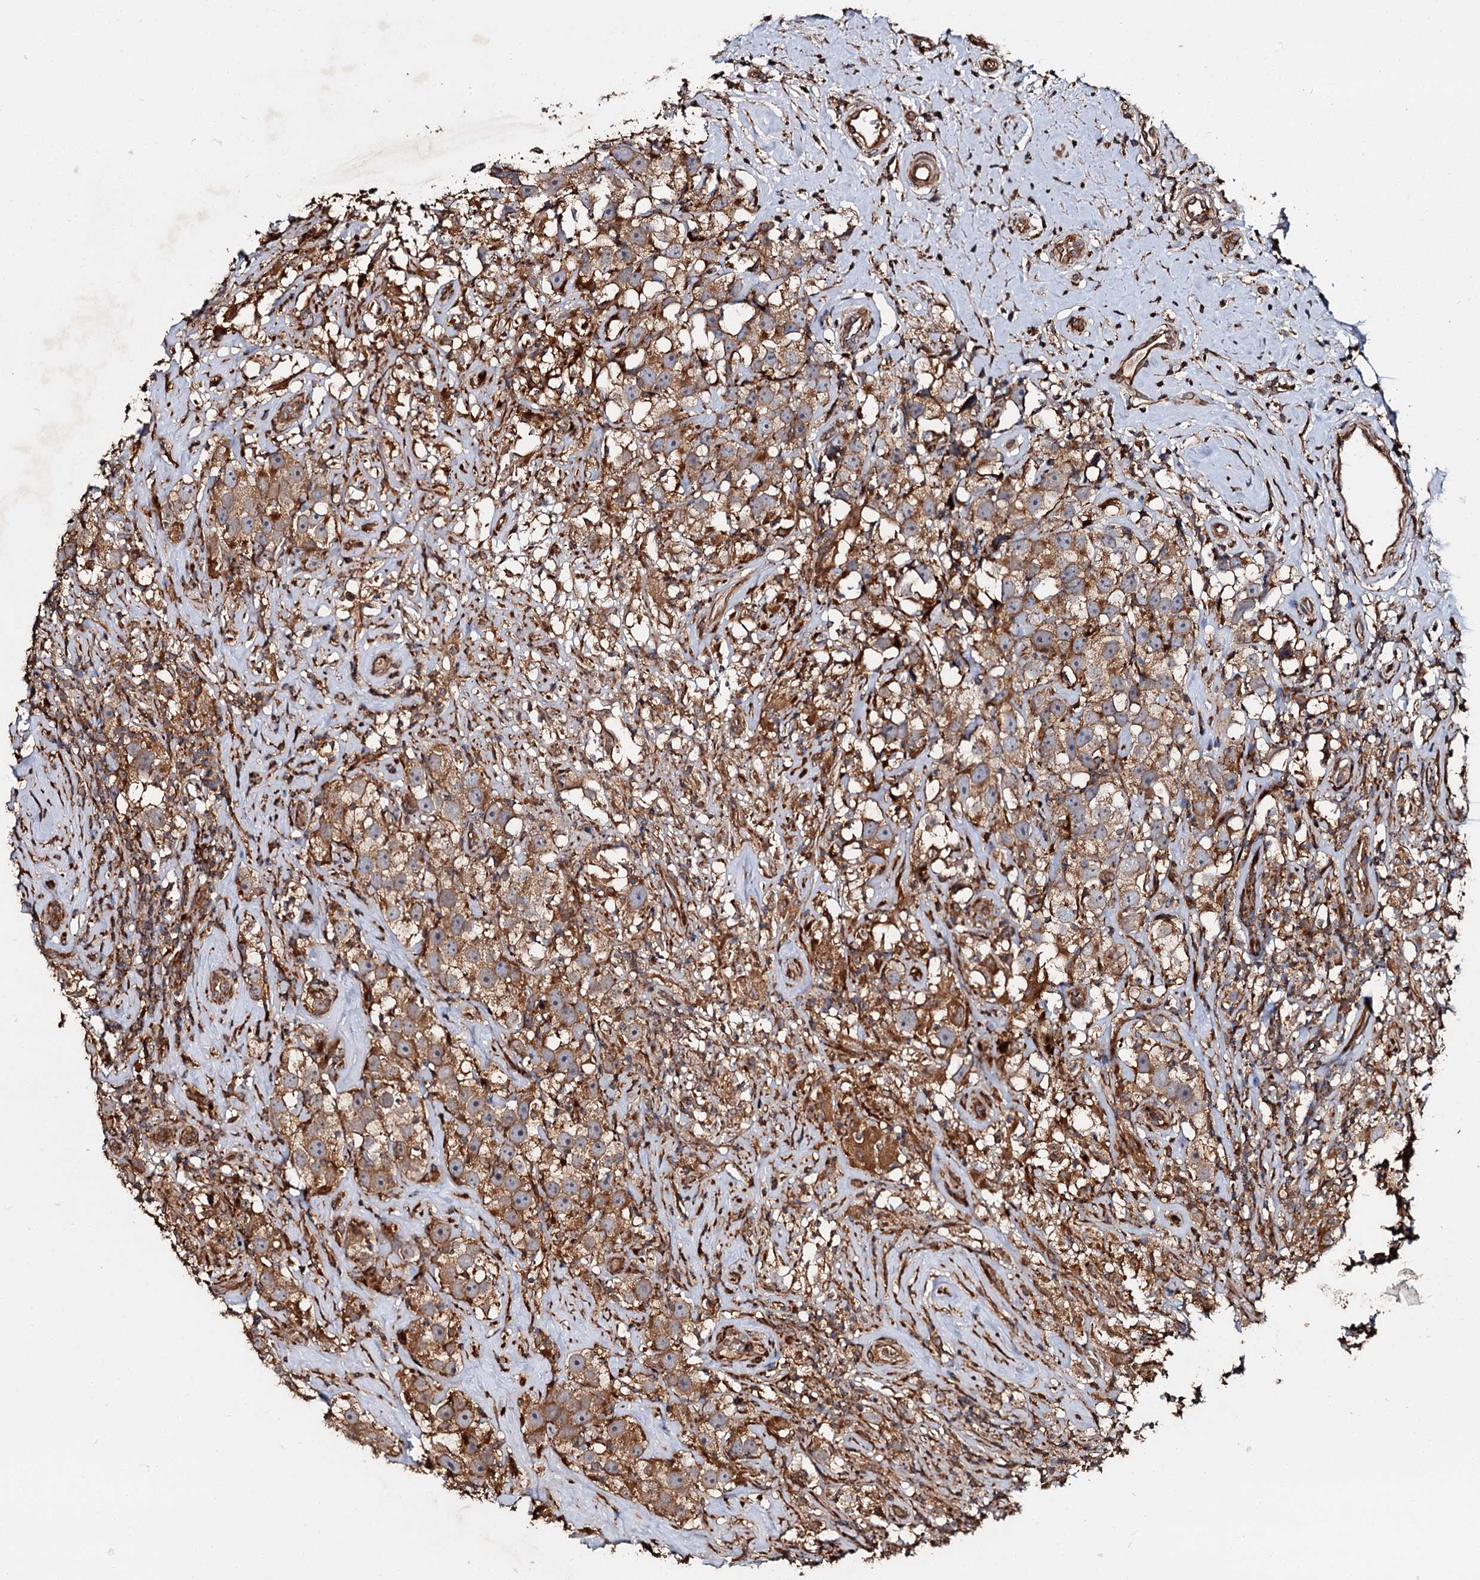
{"staining": {"intensity": "moderate", "quantity": ">75%", "location": "cytoplasmic/membranous"}, "tissue": "testis cancer", "cell_type": "Tumor cells", "image_type": "cancer", "snomed": [{"axis": "morphology", "description": "Seminoma, NOS"}, {"axis": "topography", "description": "Testis"}], "caption": "Protein expression analysis of testis cancer (seminoma) reveals moderate cytoplasmic/membranous expression in about >75% of tumor cells.", "gene": "WDR73", "patient": {"sex": "male", "age": 49}}